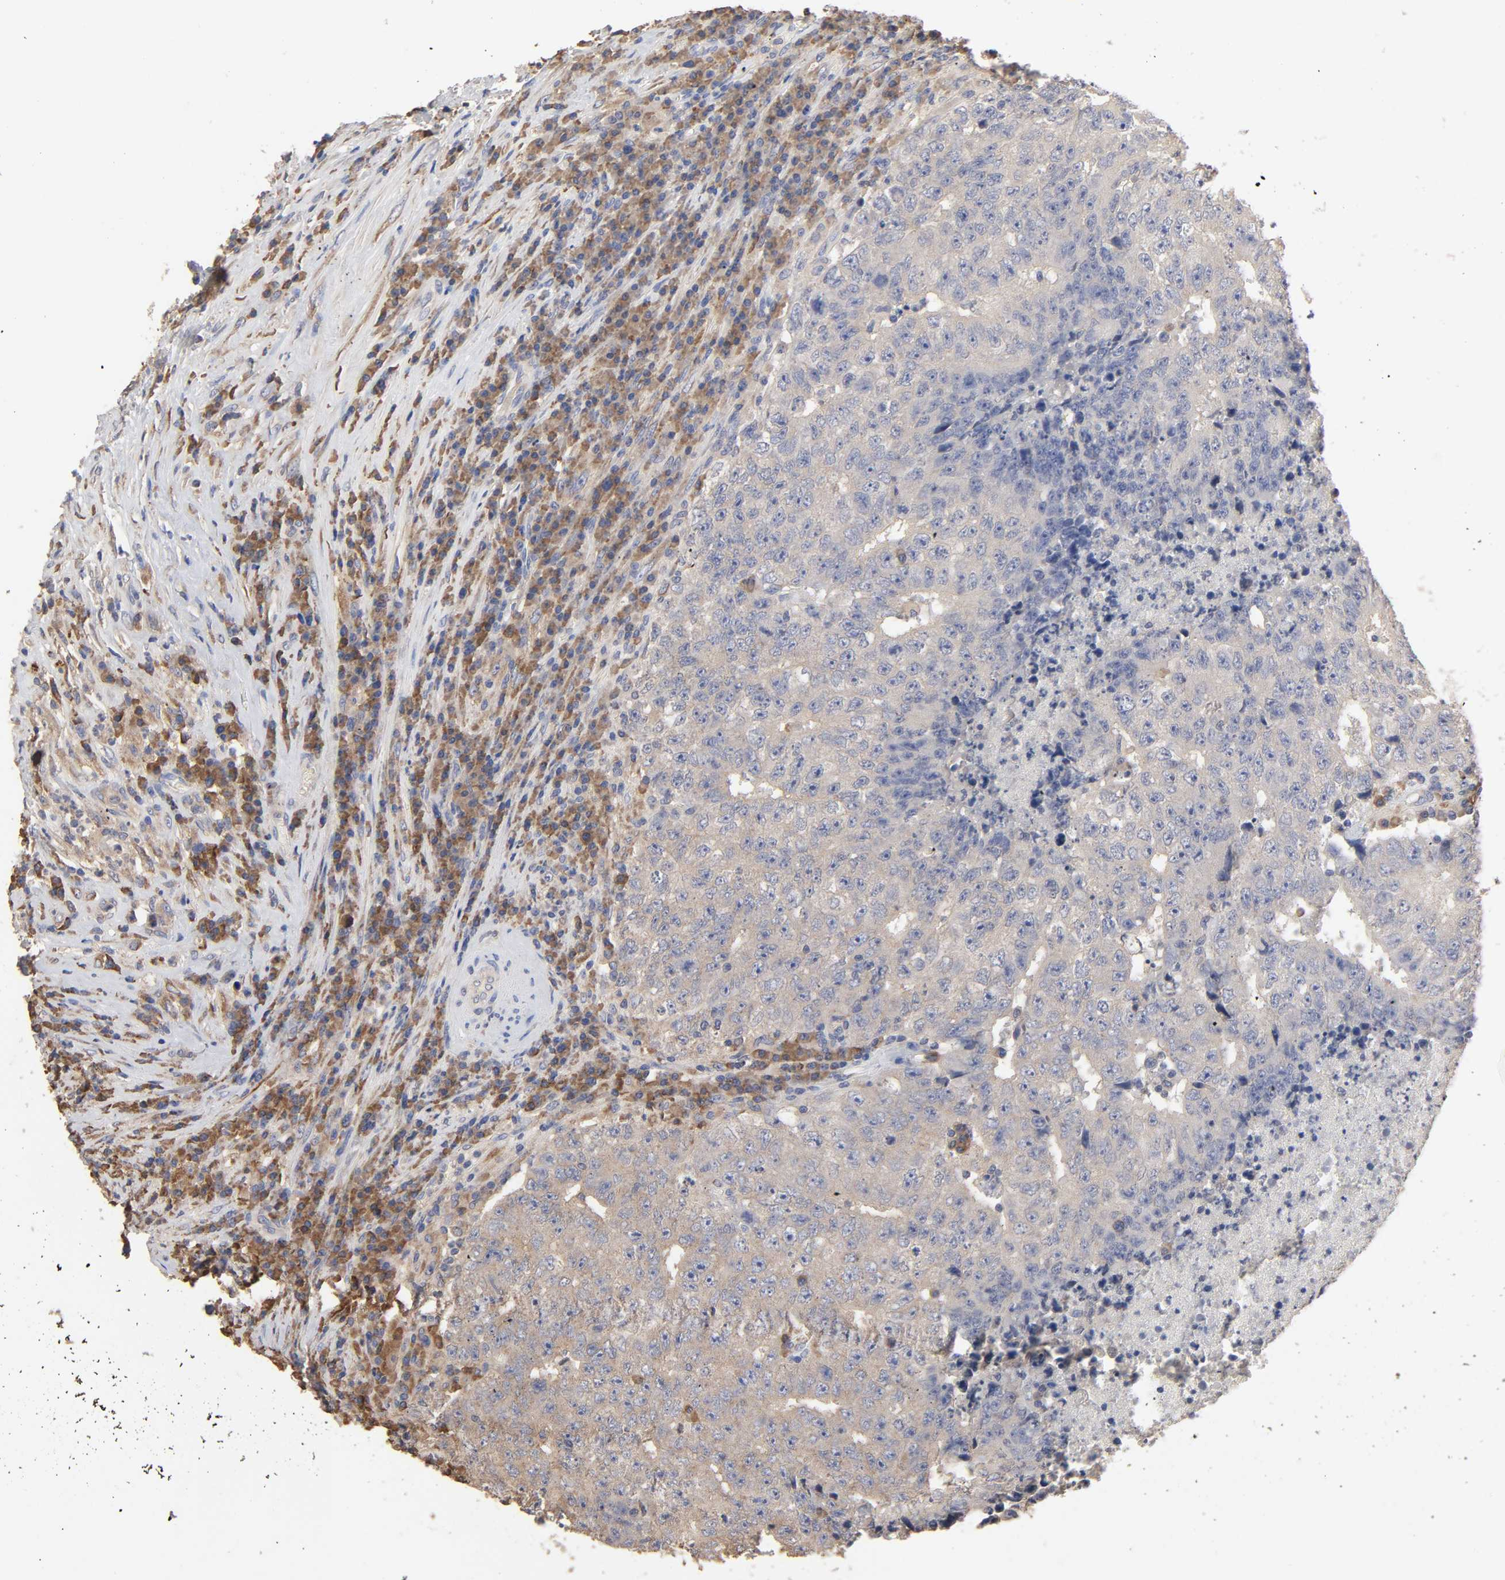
{"staining": {"intensity": "moderate", "quantity": ">75%", "location": "cytoplasmic/membranous"}, "tissue": "testis cancer", "cell_type": "Tumor cells", "image_type": "cancer", "snomed": [{"axis": "morphology", "description": "Necrosis, NOS"}, {"axis": "morphology", "description": "Carcinoma, Embryonal, NOS"}, {"axis": "topography", "description": "Testis"}], "caption": "IHC of testis cancer reveals medium levels of moderate cytoplasmic/membranous expression in approximately >75% of tumor cells.", "gene": "EIF4G2", "patient": {"sex": "male", "age": 19}}